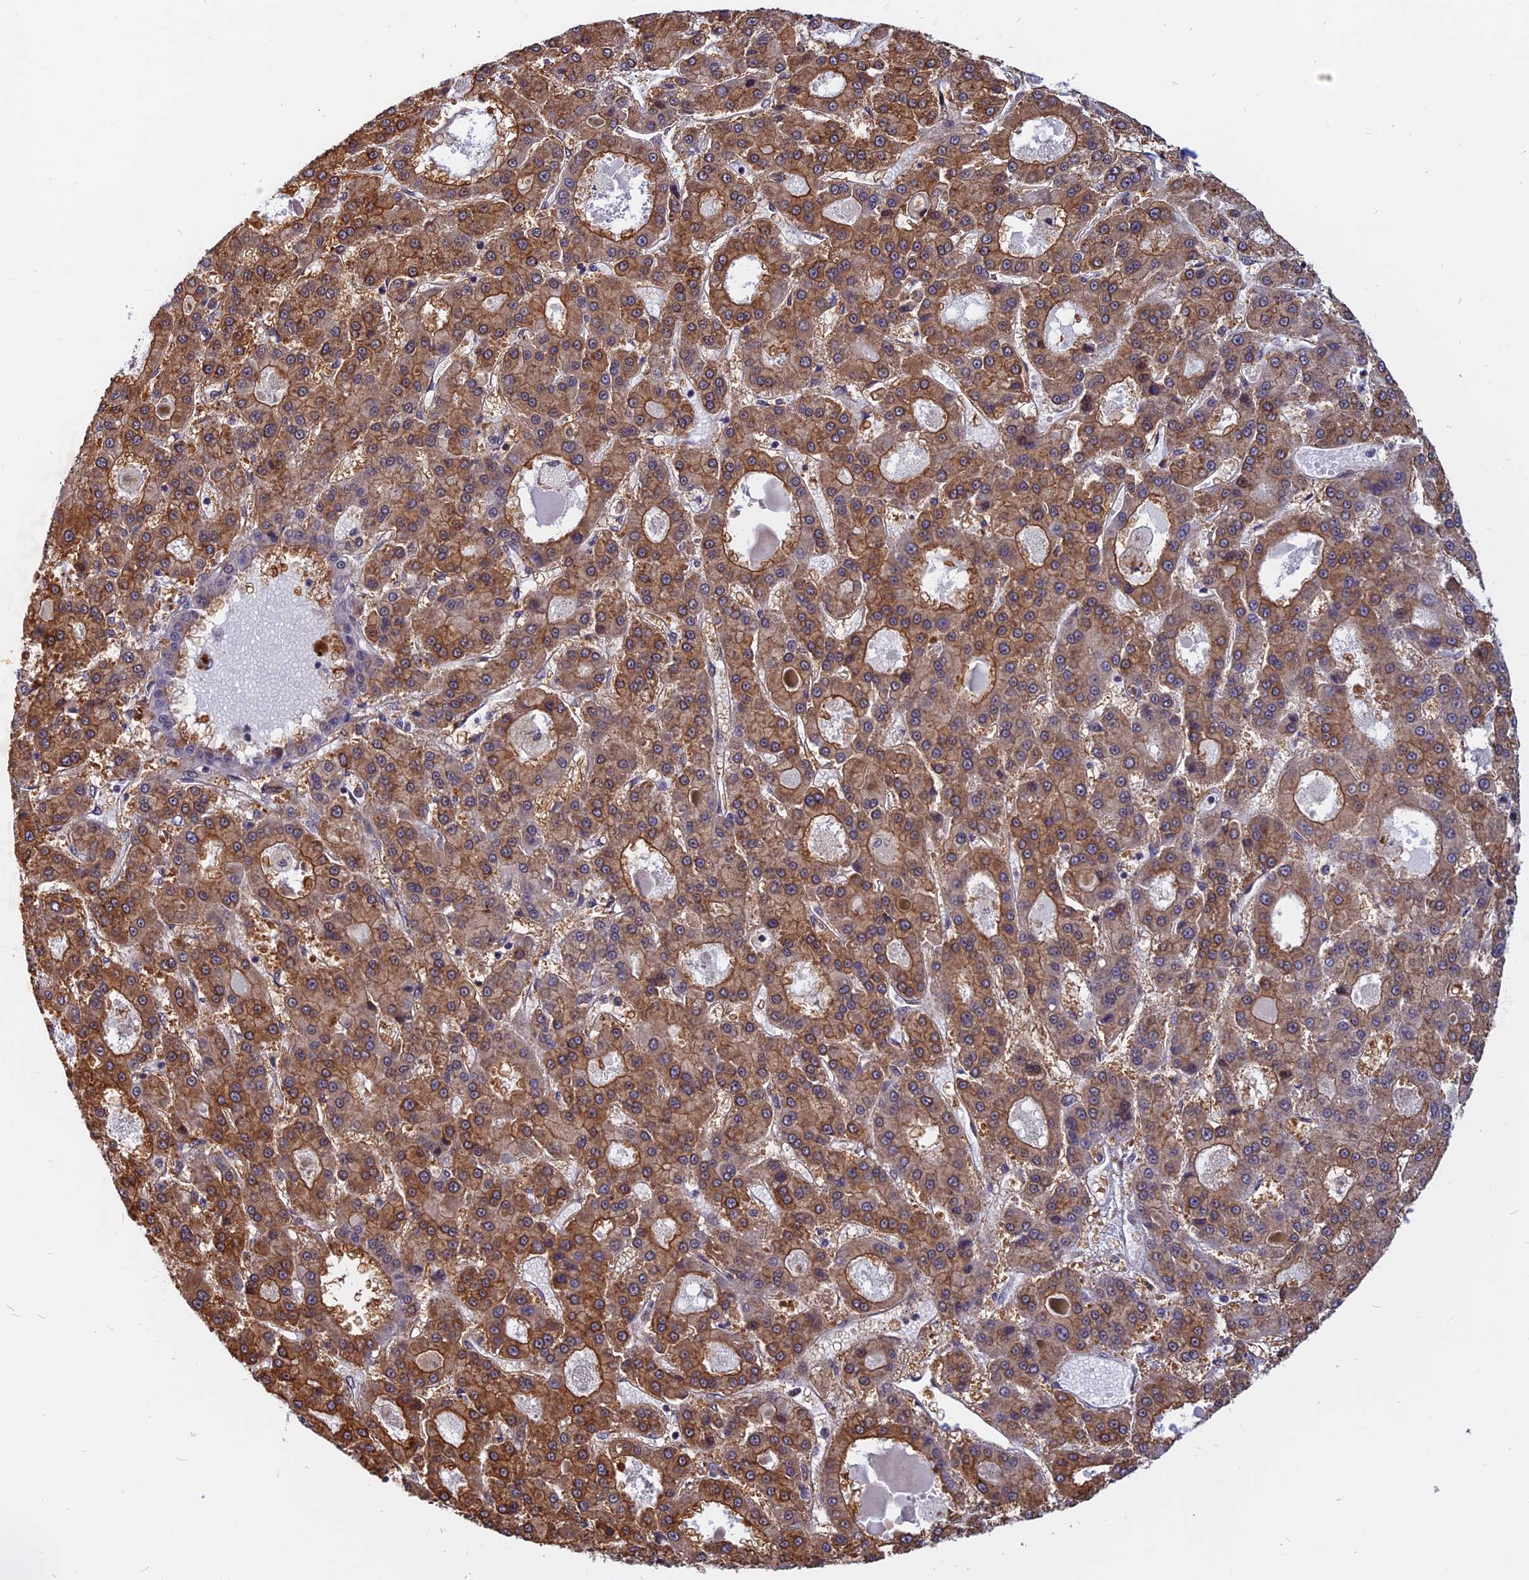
{"staining": {"intensity": "moderate", "quantity": ">75%", "location": "cytoplasmic/membranous"}, "tissue": "liver cancer", "cell_type": "Tumor cells", "image_type": "cancer", "snomed": [{"axis": "morphology", "description": "Carcinoma, Hepatocellular, NOS"}, {"axis": "topography", "description": "Liver"}], "caption": "An immunohistochemistry micrograph of tumor tissue is shown. Protein staining in brown shows moderate cytoplasmic/membranous positivity in hepatocellular carcinoma (liver) within tumor cells. (Brightfield microscopy of DAB IHC at high magnification).", "gene": "CCDC113", "patient": {"sex": "male", "age": 70}}